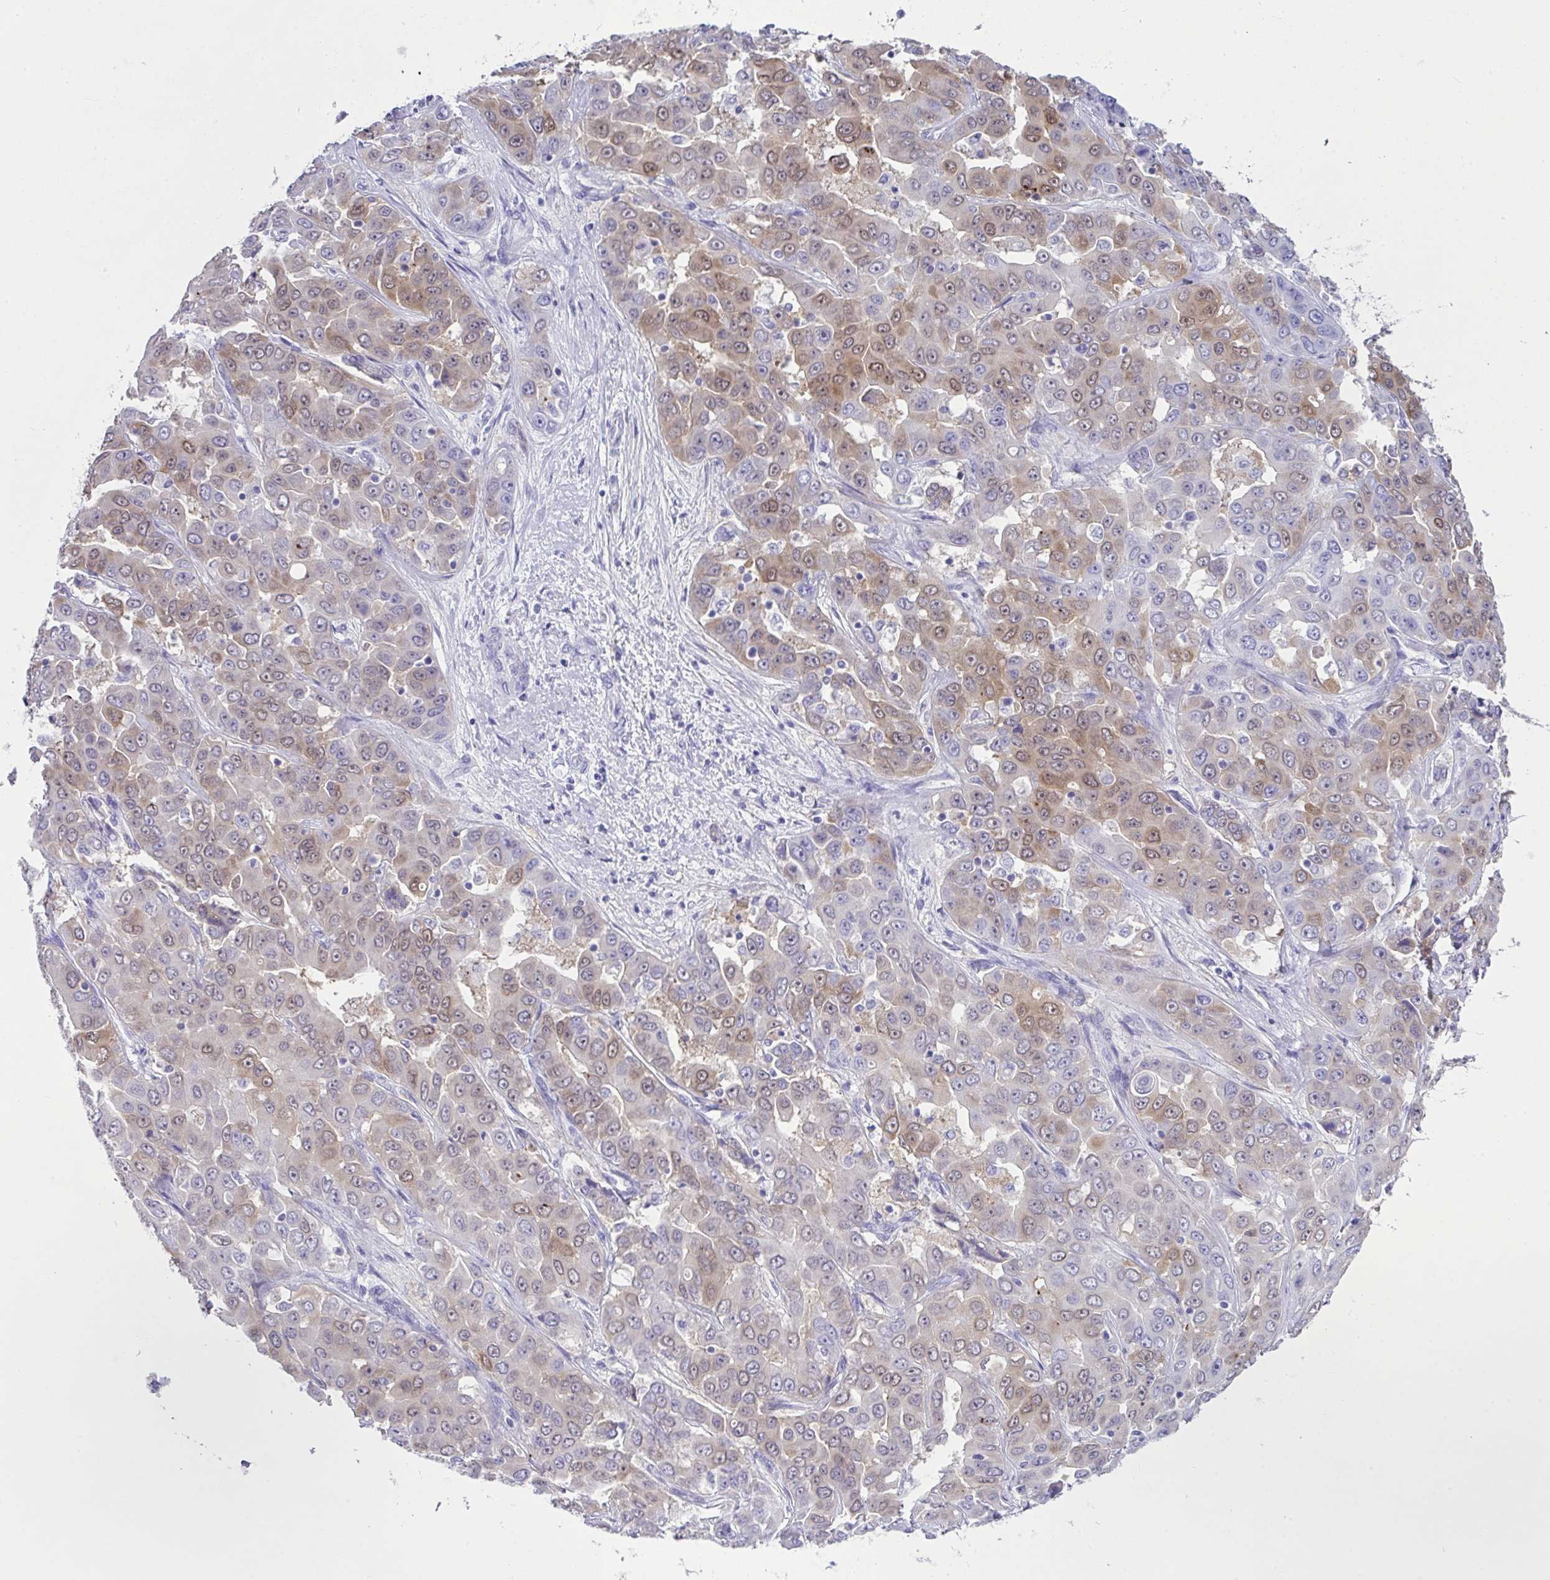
{"staining": {"intensity": "weak", "quantity": "<25%", "location": "cytoplasmic/membranous,nuclear"}, "tissue": "liver cancer", "cell_type": "Tumor cells", "image_type": "cancer", "snomed": [{"axis": "morphology", "description": "Cholangiocarcinoma"}, {"axis": "topography", "description": "Liver"}], "caption": "Protein analysis of cholangiocarcinoma (liver) demonstrates no significant expression in tumor cells.", "gene": "LGALS4", "patient": {"sex": "female", "age": 52}}